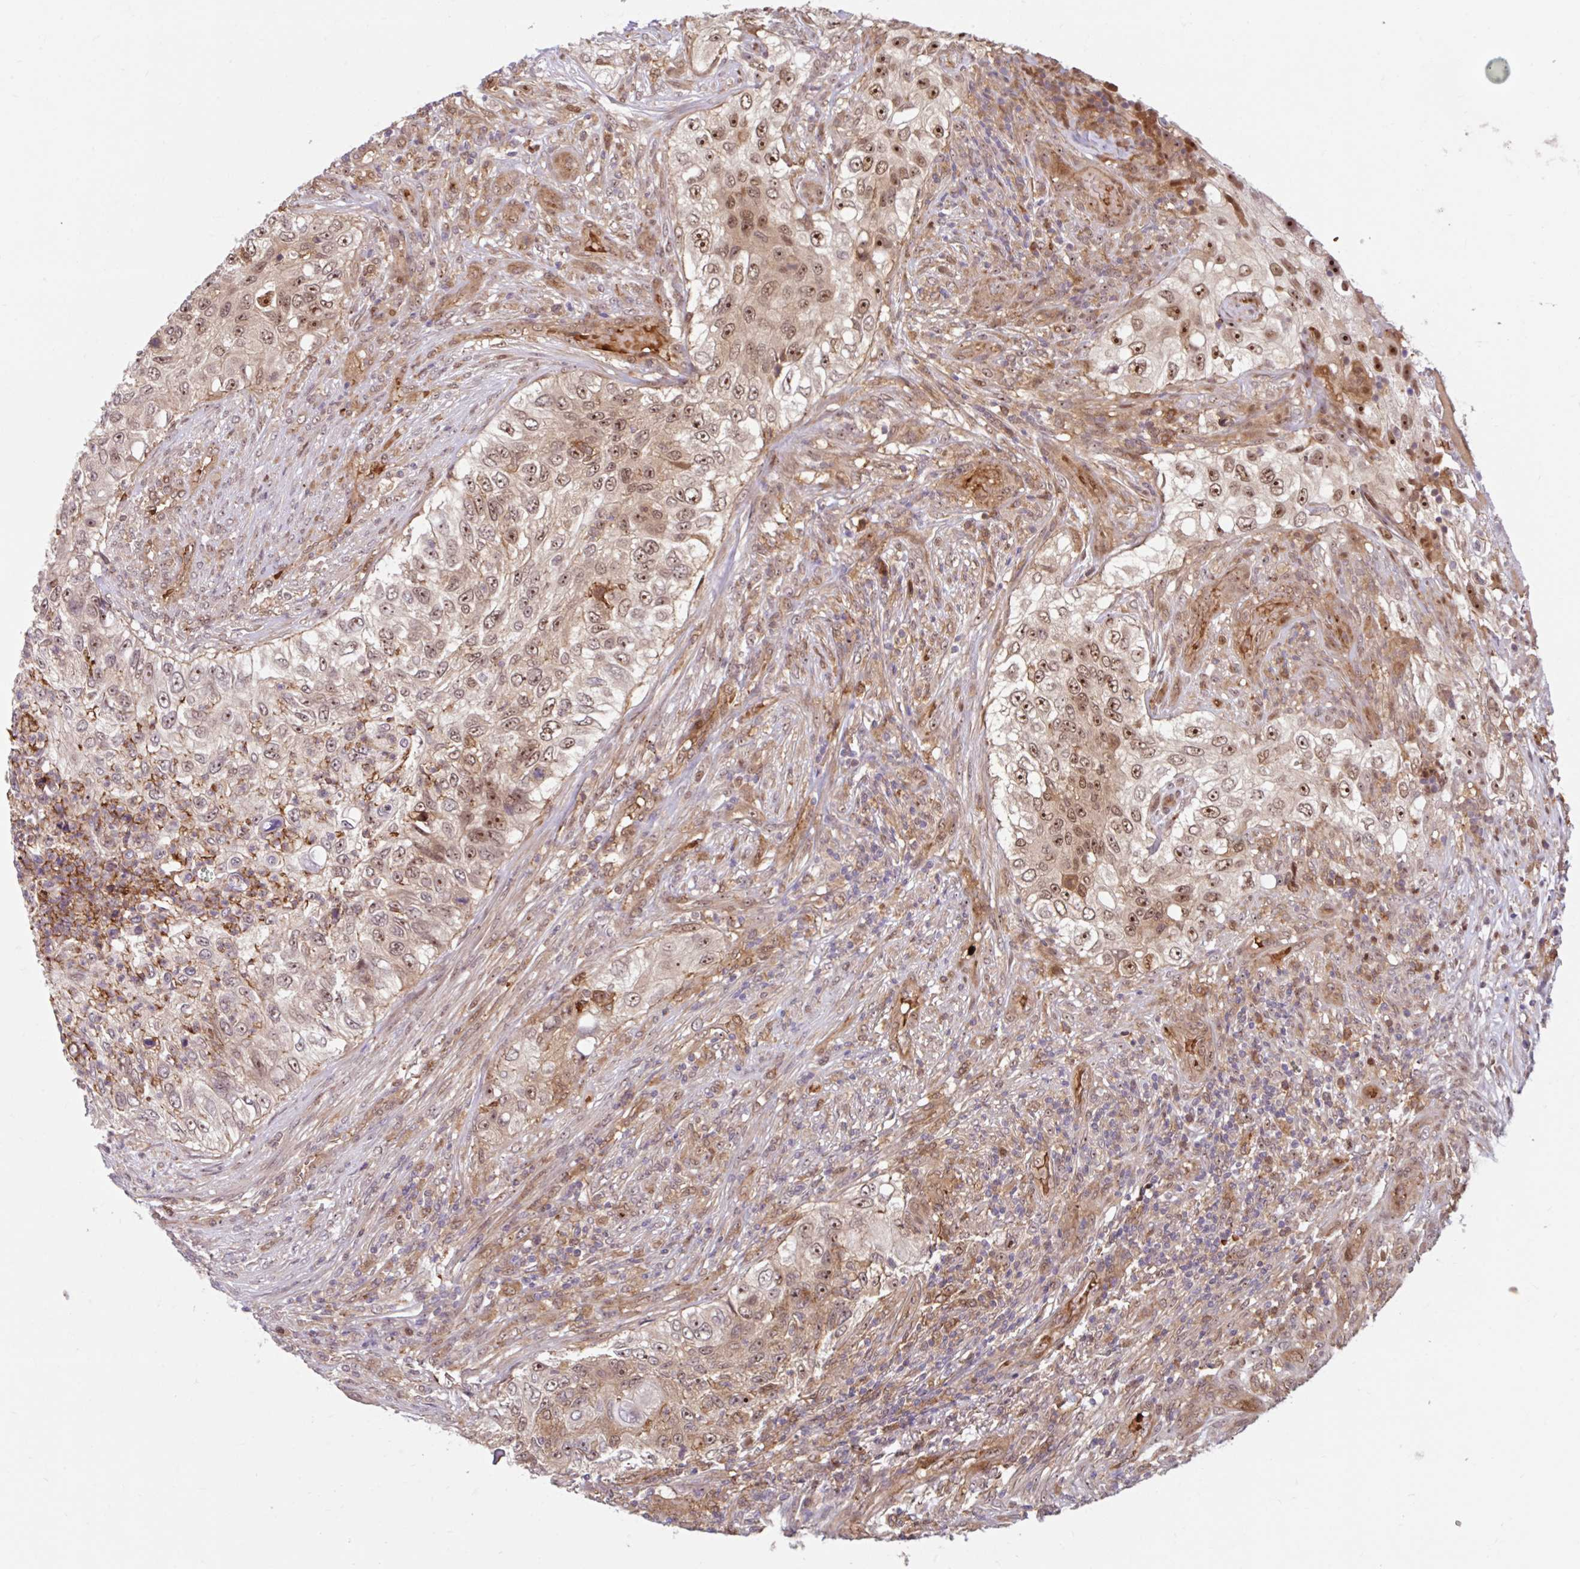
{"staining": {"intensity": "strong", "quantity": "25%-75%", "location": "nuclear"}, "tissue": "urothelial cancer", "cell_type": "Tumor cells", "image_type": "cancer", "snomed": [{"axis": "morphology", "description": "Urothelial carcinoma, High grade"}, {"axis": "topography", "description": "Urinary bladder"}], "caption": "IHC (DAB (3,3'-diaminobenzidine)) staining of urothelial carcinoma (high-grade) demonstrates strong nuclear protein expression in approximately 25%-75% of tumor cells.", "gene": "HMBS", "patient": {"sex": "female", "age": 60}}